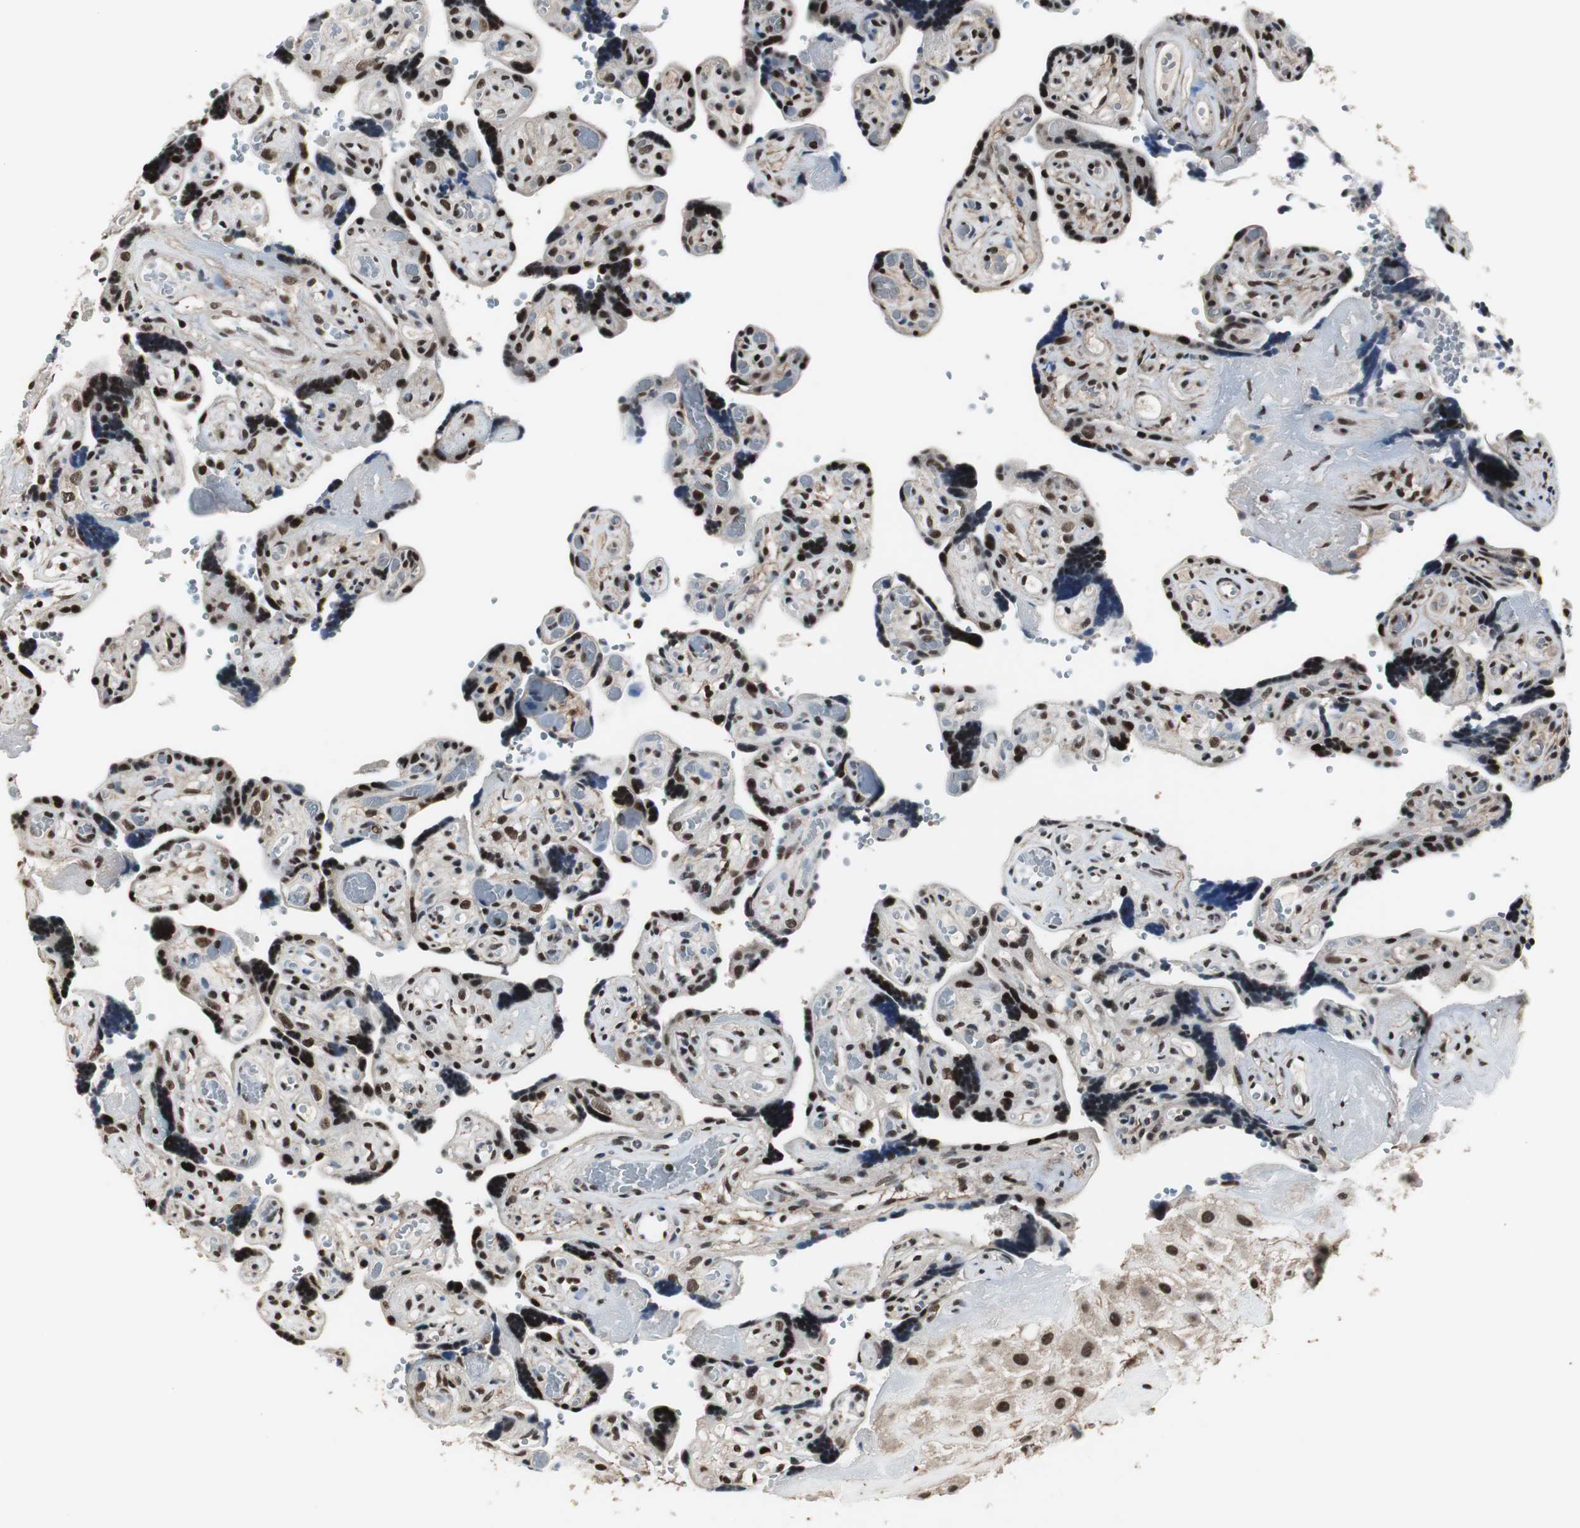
{"staining": {"intensity": "strong", "quantity": ">75%", "location": "nuclear"}, "tissue": "placenta", "cell_type": "Decidual cells", "image_type": "normal", "snomed": [{"axis": "morphology", "description": "Normal tissue, NOS"}, {"axis": "topography", "description": "Placenta"}], "caption": "Protein expression analysis of unremarkable human placenta reveals strong nuclear expression in about >75% of decidual cells.", "gene": "MKX", "patient": {"sex": "female", "age": 30}}